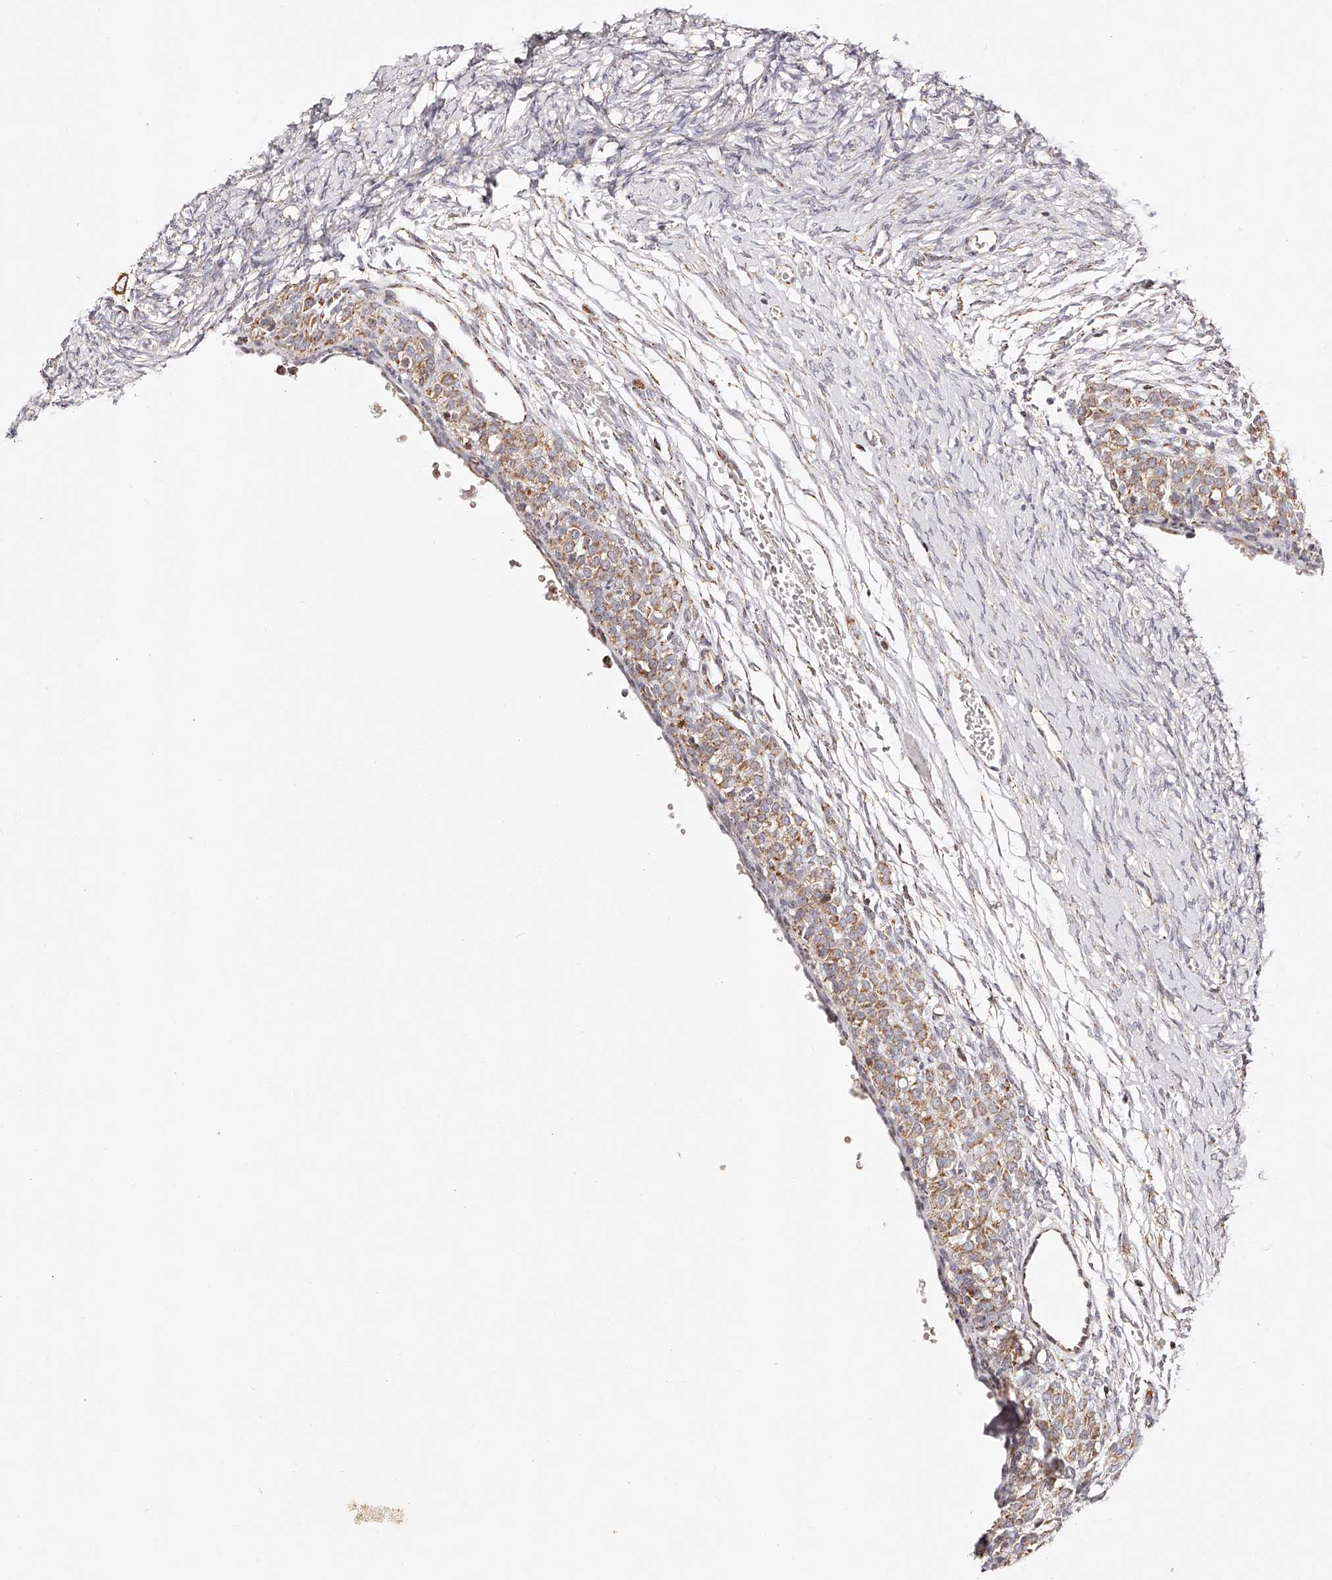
{"staining": {"intensity": "negative", "quantity": "none", "location": "none"}, "tissue": "ovary", "cell_type": "Ovarian stroma cells", "image_type": "normal", "snomed": [{"axis": "morphology", "description": "Adenocarcinoma, NOS"}, {"axis": "topography", "description": "Endometrium"}], "caption": "Immunohistochemistry (IHC) image of benign ovary: human ovary stained with DAB (3,3'-diaminobenzidine) demonstrates no significant protein staining in ovarian stroma cells.", "gene": "NDUFV3", "patient": {"sex": "female", "age": 32}}